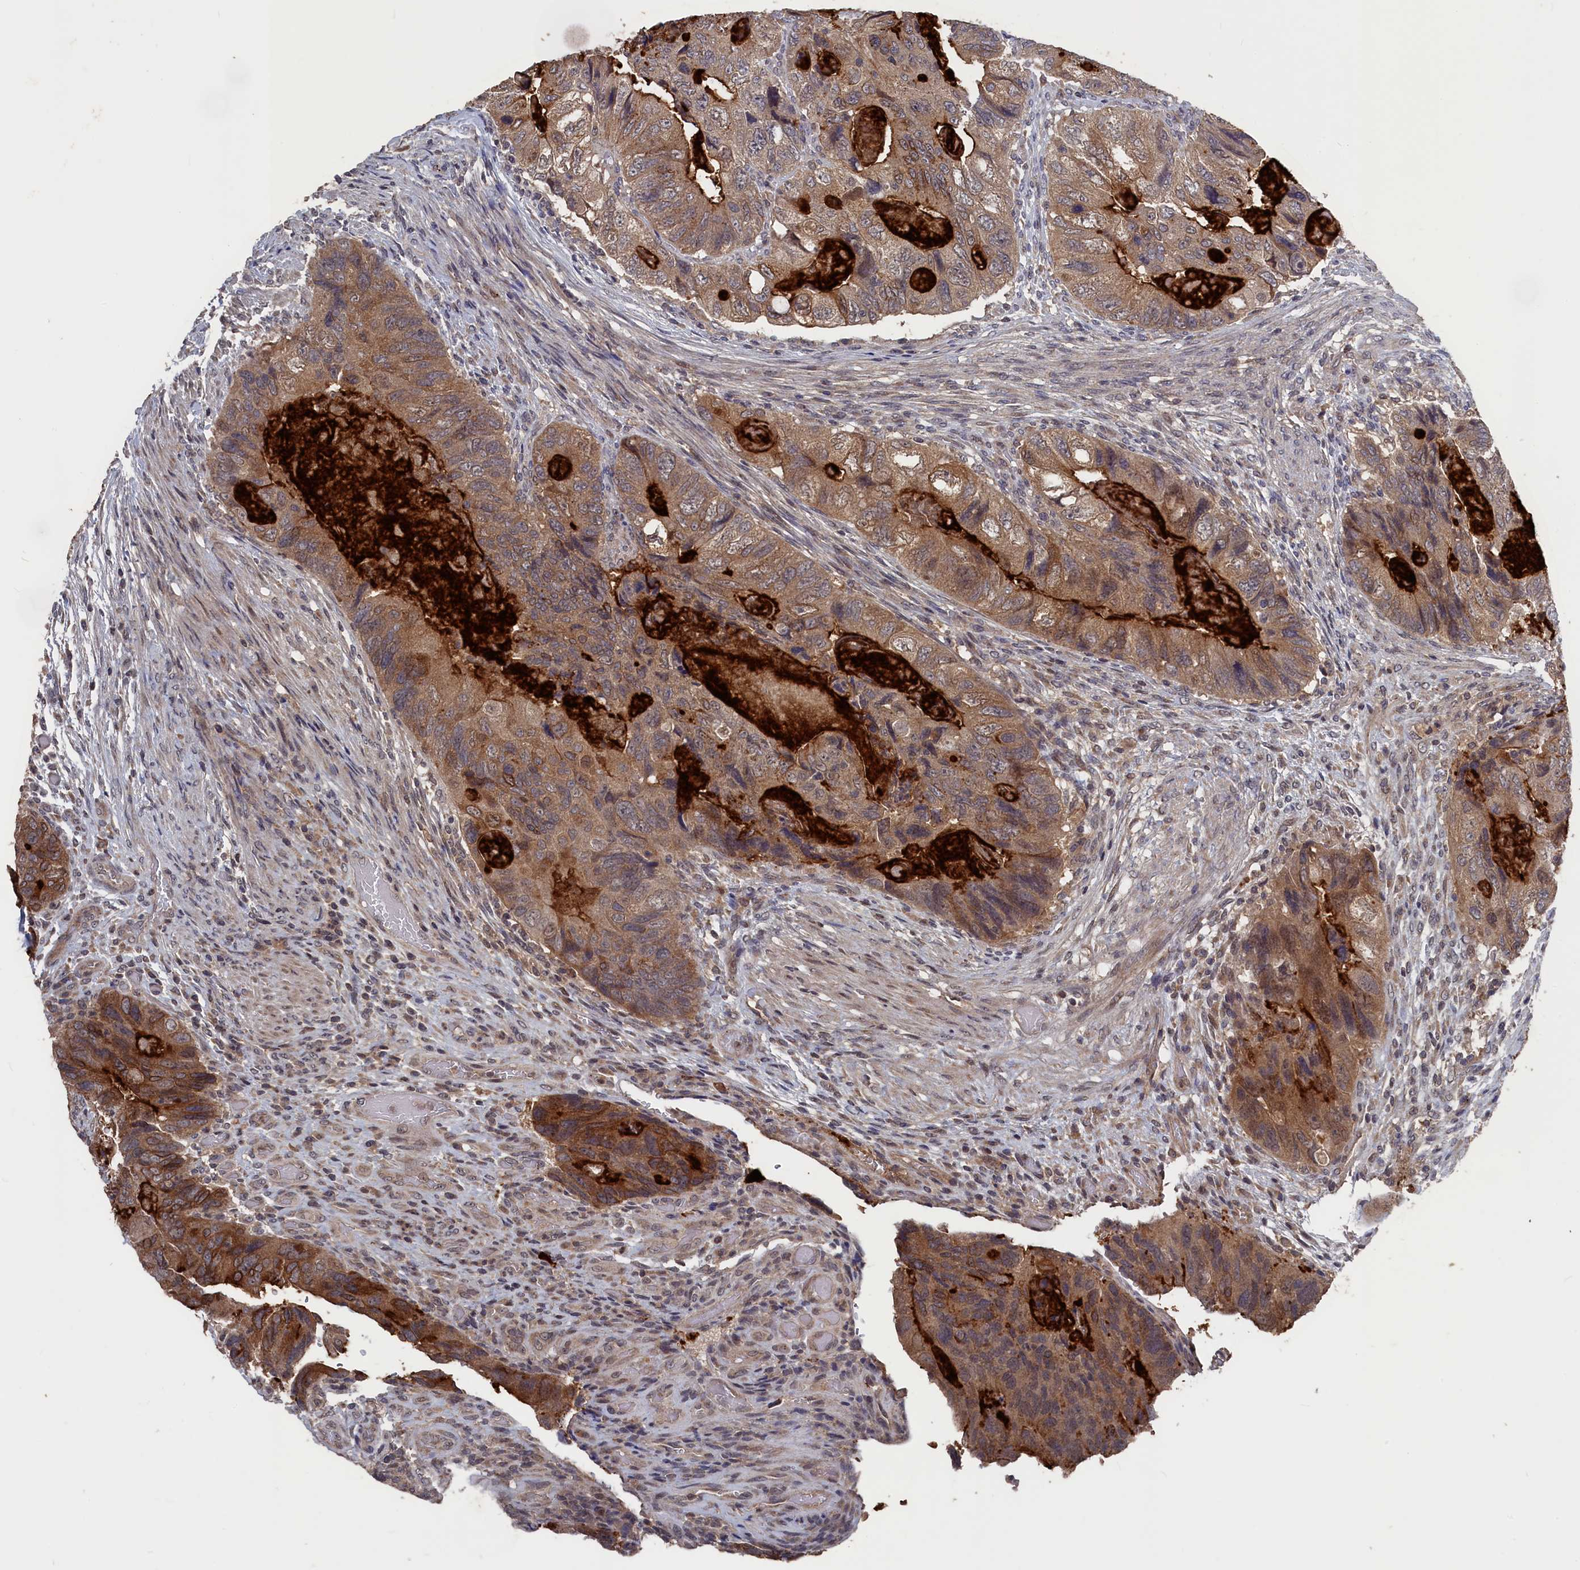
{"staining": {"intensity": "moderate", "quantity": ">75%", "location": "cytoplasmic/membranous"}, "tissue": "colorectal cancer", "cell_type": "Tumor cells", "image_type": "cancer", "snomed": [{"axis": "morphology", "description": "Adenocarcinoma, NOS"}, {"axis": "topography", "description": "Rectum"}], "caption": "A medium amount of moderate cytoplasmic/membranous staining is appreciated in approximately >75% of tumor cells in colorectal adenocarcinoma tissue. Nuclei are stained in blue.", "gene": "TMC5", "patient": {"sex": "male", "age": 63}}